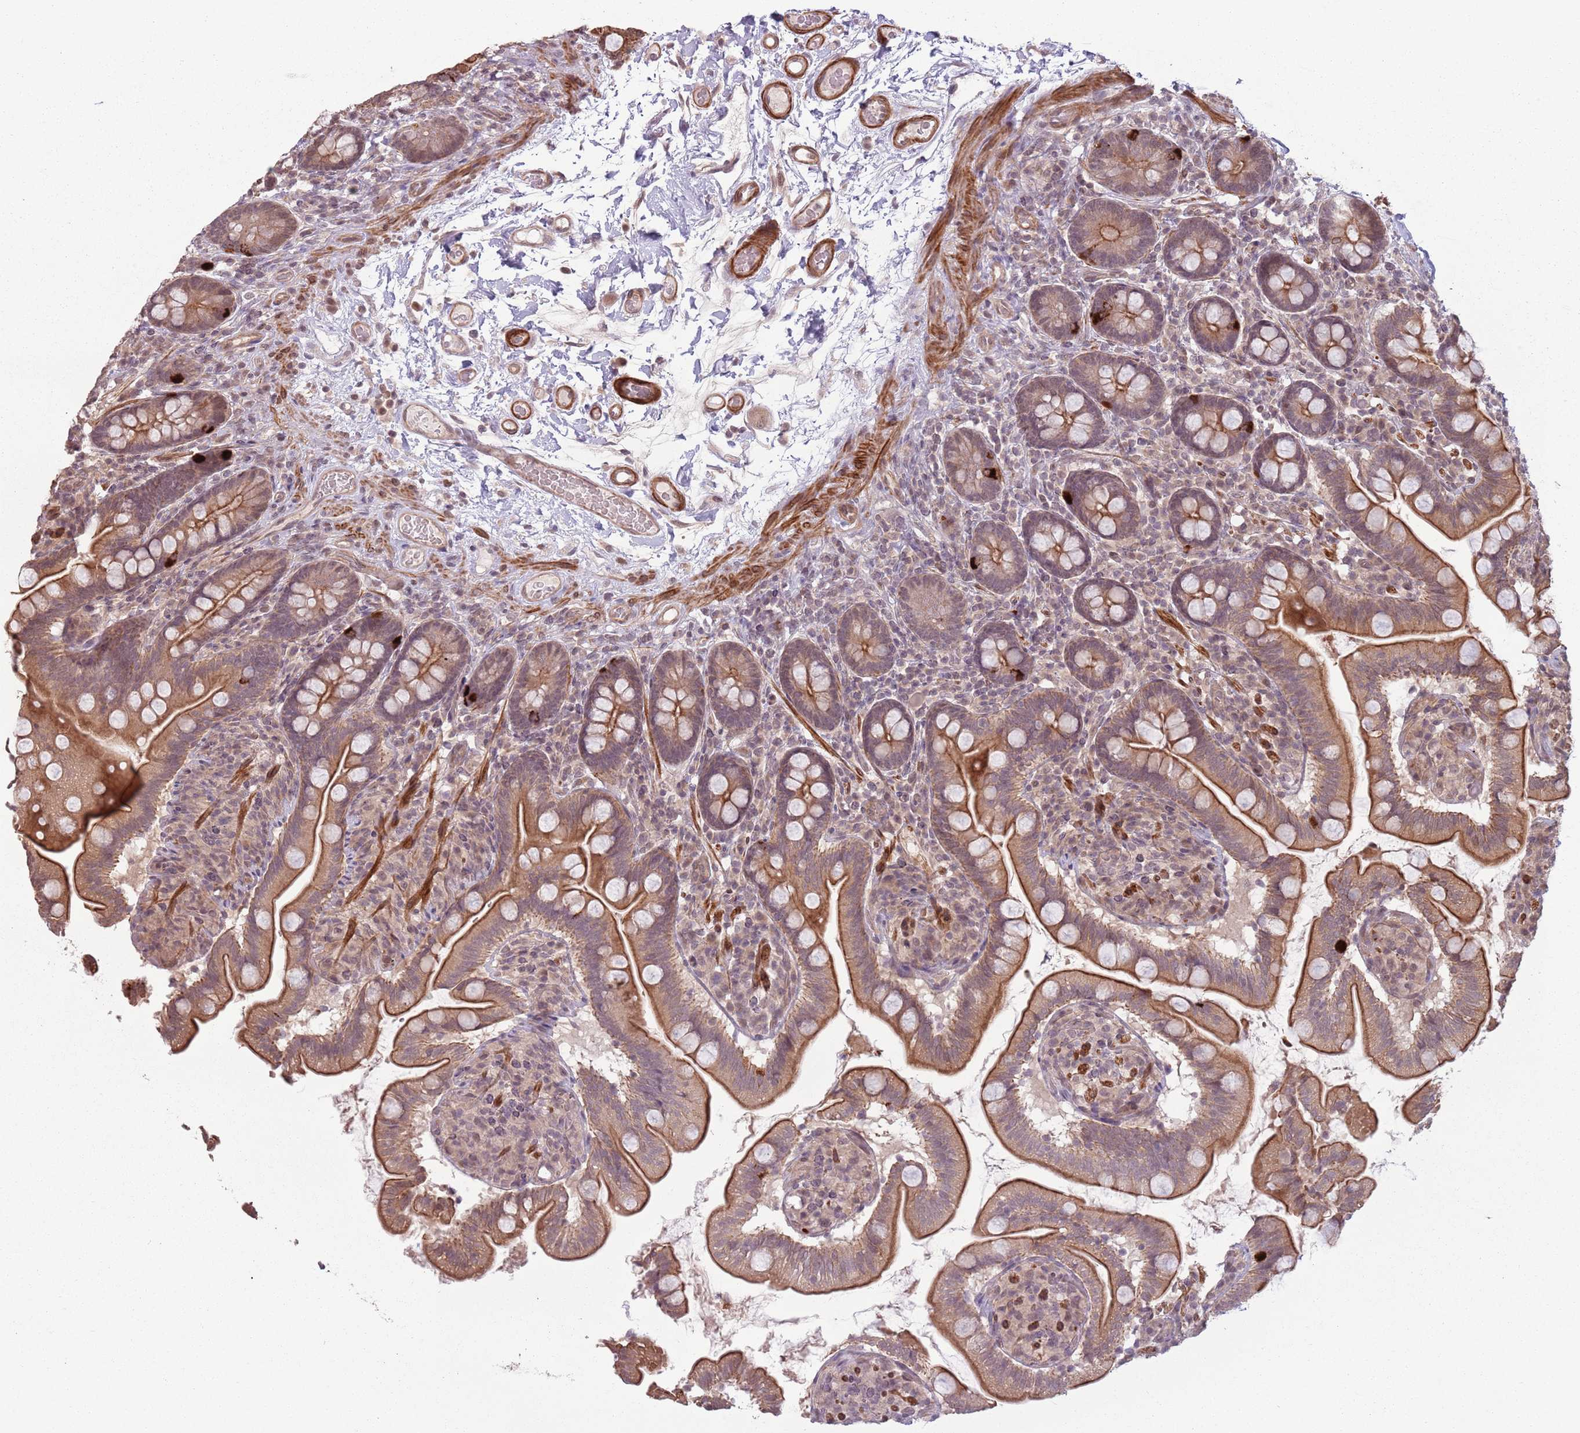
{"staining": {"intensity": "moderate", "quantity": ">75%", "location": "cytoplasmic/membranous"}, "tissue": "small intestine", "cell_type": "Glandular cells", "image_type": "normal", "snomed": [{"axis": "morphology", "description": "Normal tissue, NOS"}, {"axis": "topography", "description": "Small intestine"}], "caption": "Protein expression analysis of normal human small intestine reveals moderate cytoplasmic/membranous positivity in approximately >75% of glandular cells.", "gene": "CCDC154", "patient": {"sex": "female", "age": 64}}